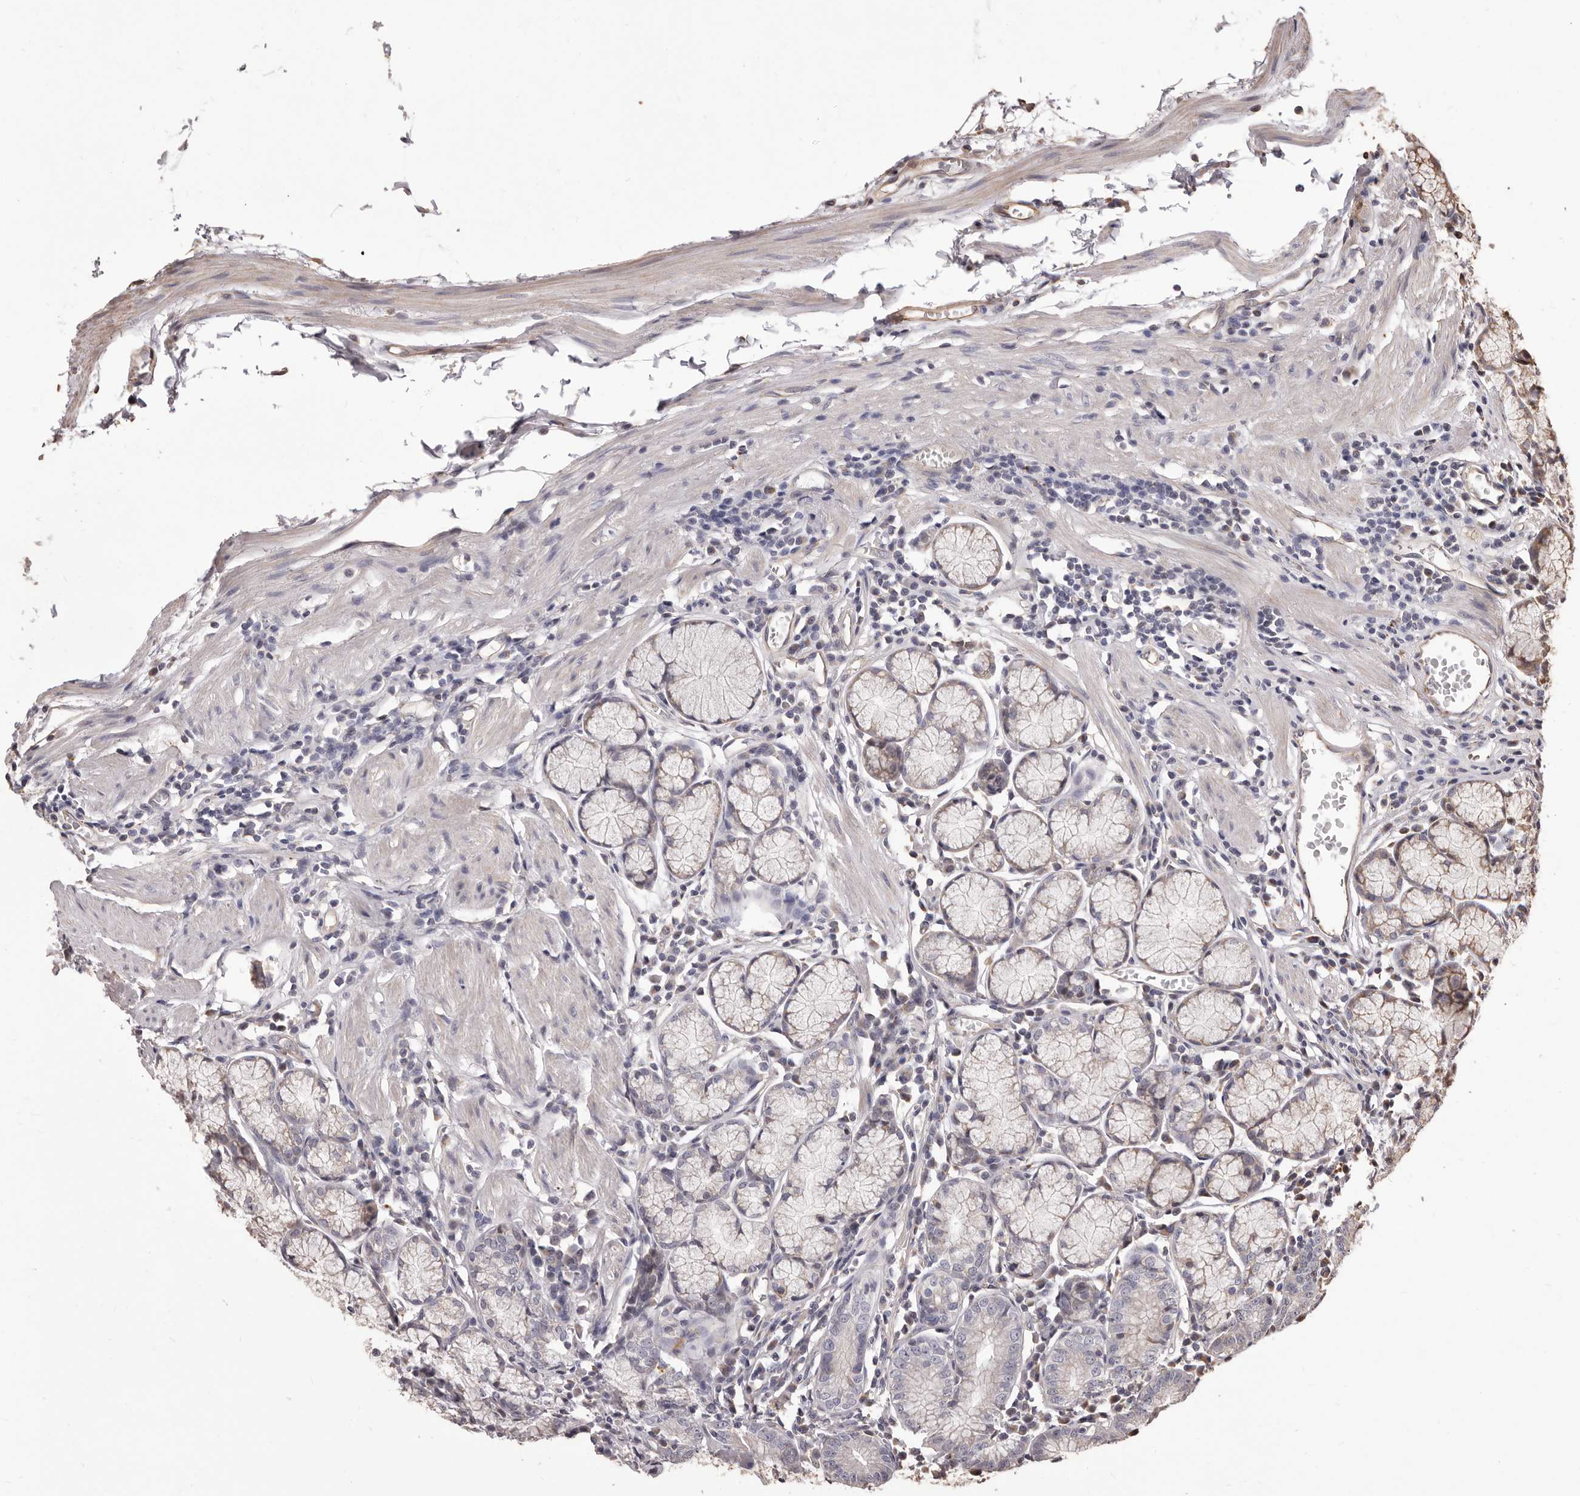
{"staining": {"intensity": "negative", "quantity": "none", "location": "none"}, "tissue": "stomach", "cell_type": "Glandular cells", "image_type": "normal", "snomed": [{"axis": "morphology", "description": "Normal tissue, NOS"}, {"axis": "topography", "description": "Stomach"}], "caption": "IHC micrograph of unremarkable stomach: human stomach stained with DAB (3,3'-diaminobenzidine) demonstrates no significant protein staining in glandular cells.", "gene": "ALPK1", "patient": {"sex": "male", "age": 55}}